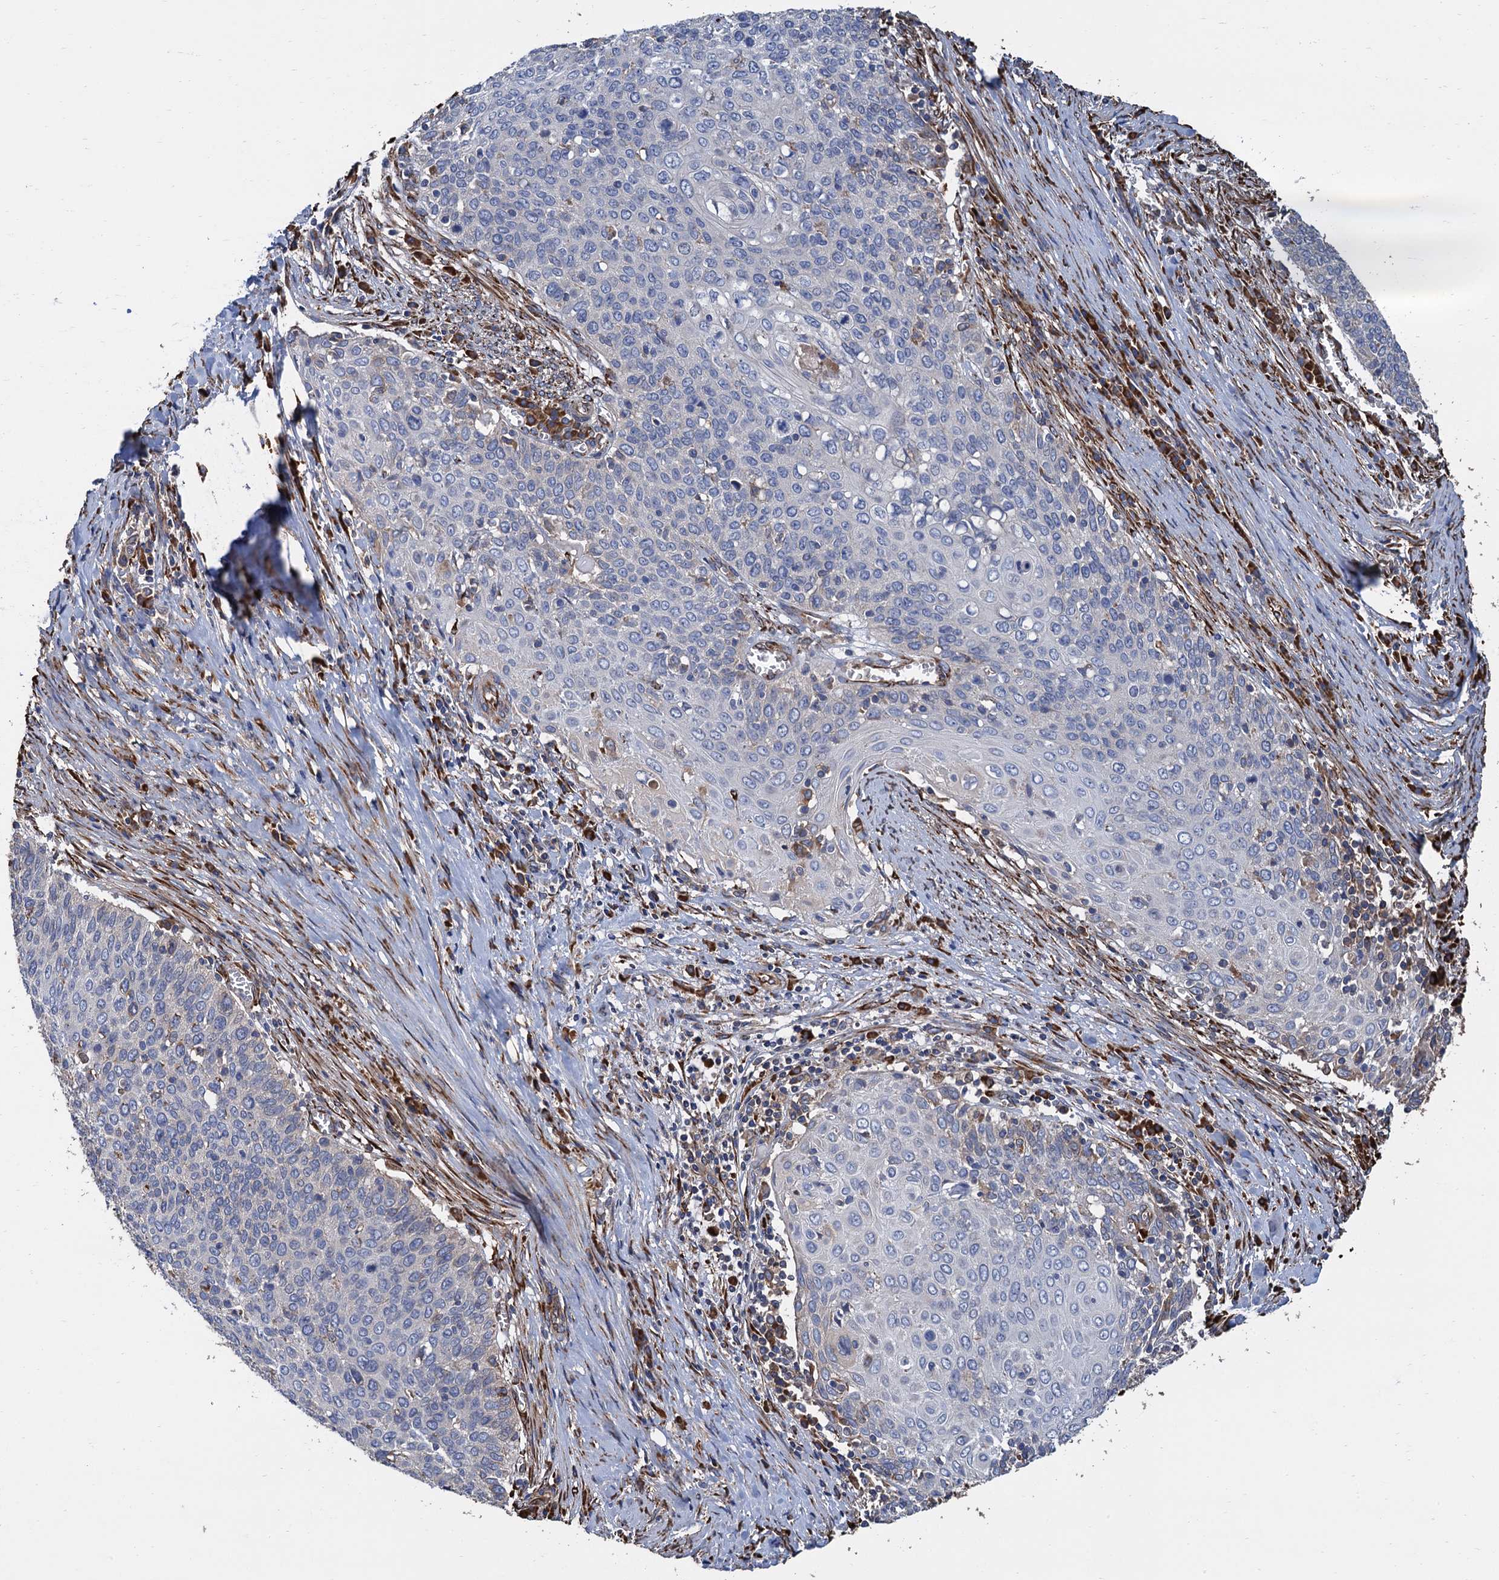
{"staining": {"intensity": "negative", "quantity": "none", "location": "none"}, "tissue": "cervical cancer", "cell_type": "Tumor cells", "image_type": "cancer", "snomed": [{"axis": "morphology", "description": "Squamous cell carcinoma, NOS"}, {"axis": "topography", "description": "Cervix"}], "caption": "Image shows no significant protein staining in tumor cells of squamous cell carcinoma (cervical).", "gene": "CNNM1", "patient": {"sex": "female", "age": 39}}